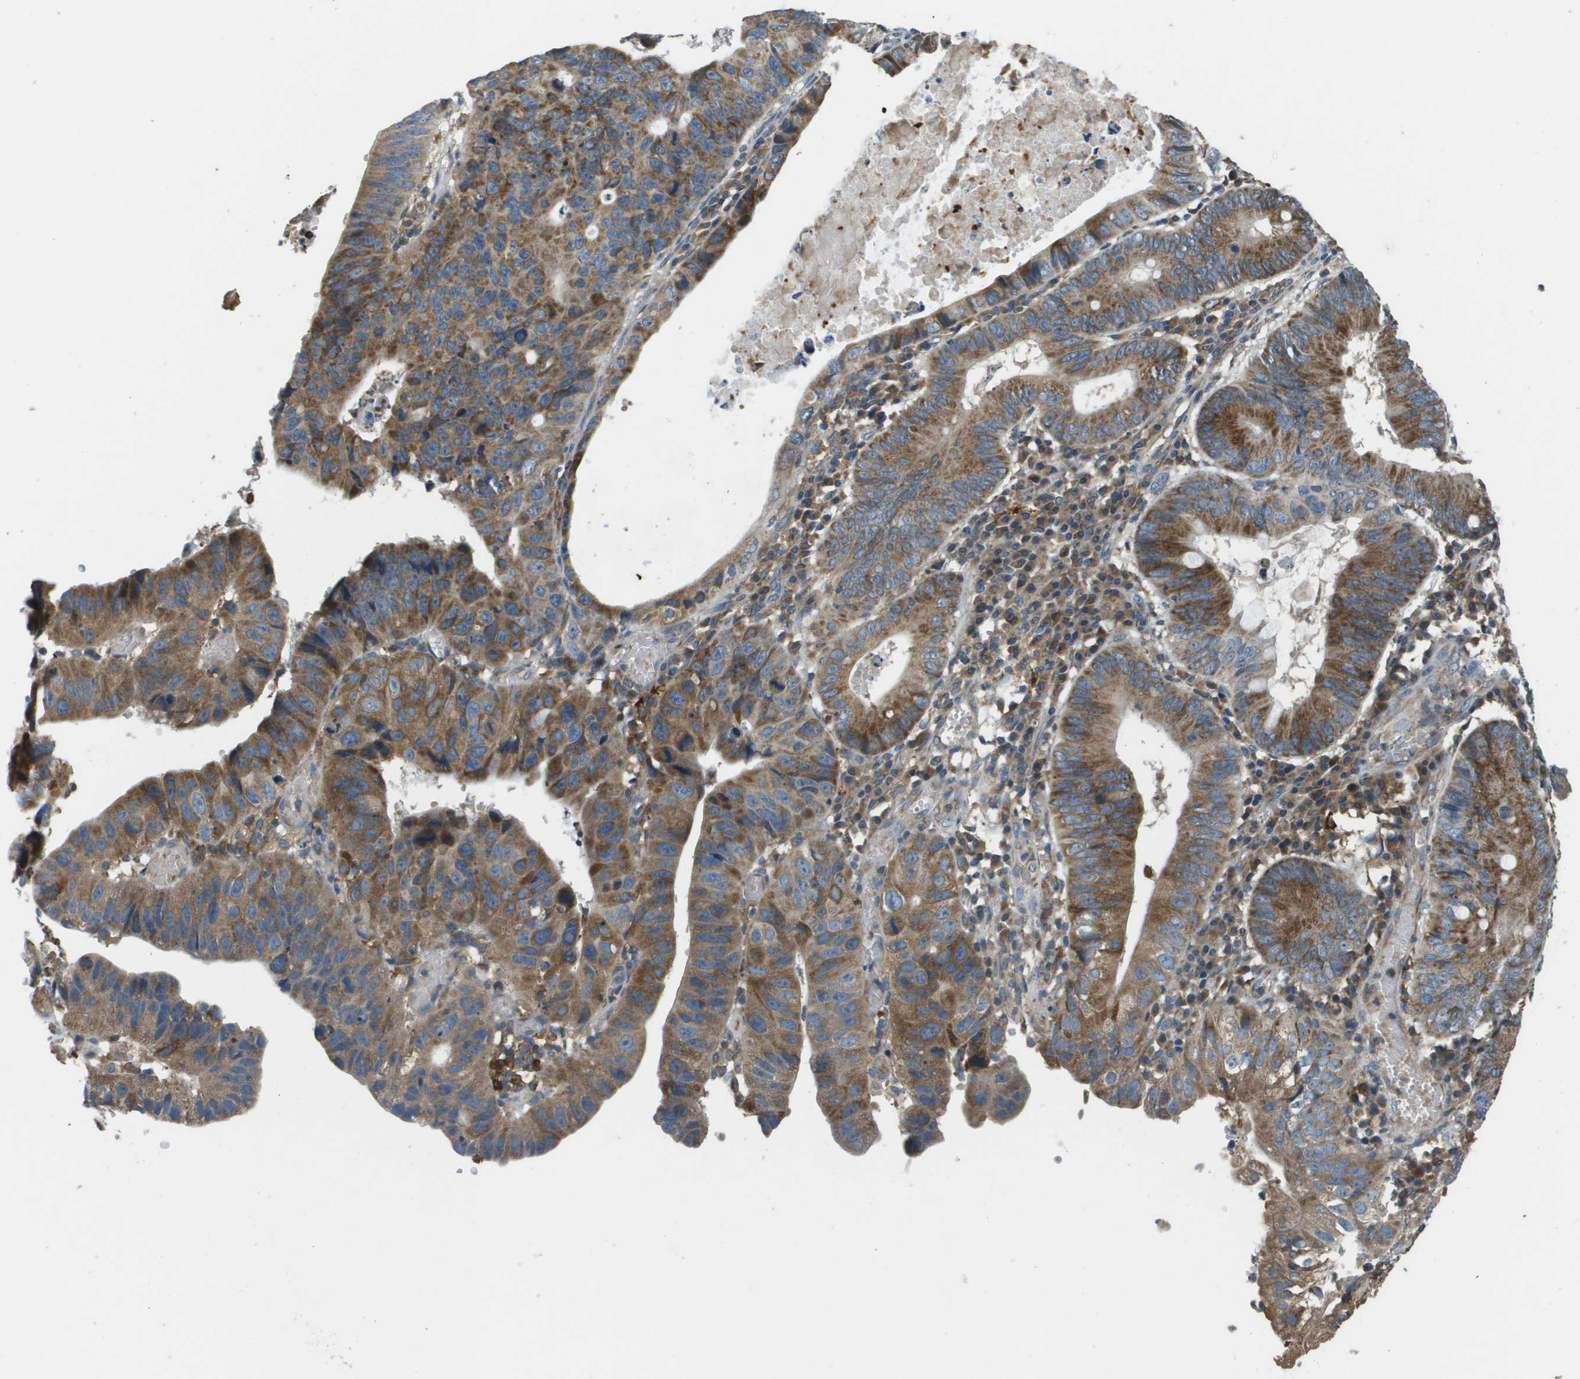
{"staining": {"intensity": "moderate", "quantity": ">75%", "location": "cytoplasmic/membranous"}, "tissue": "stomach cancer", "cell_type": "Tumor cells", "image_type": "cancer", "snomed": [{"axis": "morphology", "description": "Adenocarcinoma, NOS"}, {"axis": "topography", "description": "Stomach"}], "caption": "Tumor cells demonstrate medium levels of moderate cytoplasmic/membranous staining in approximately >75% of cells in human stomach adenocarcinoma.", "gene": "SAMSN1", "patient": {"sex": "male", "age": 59}}